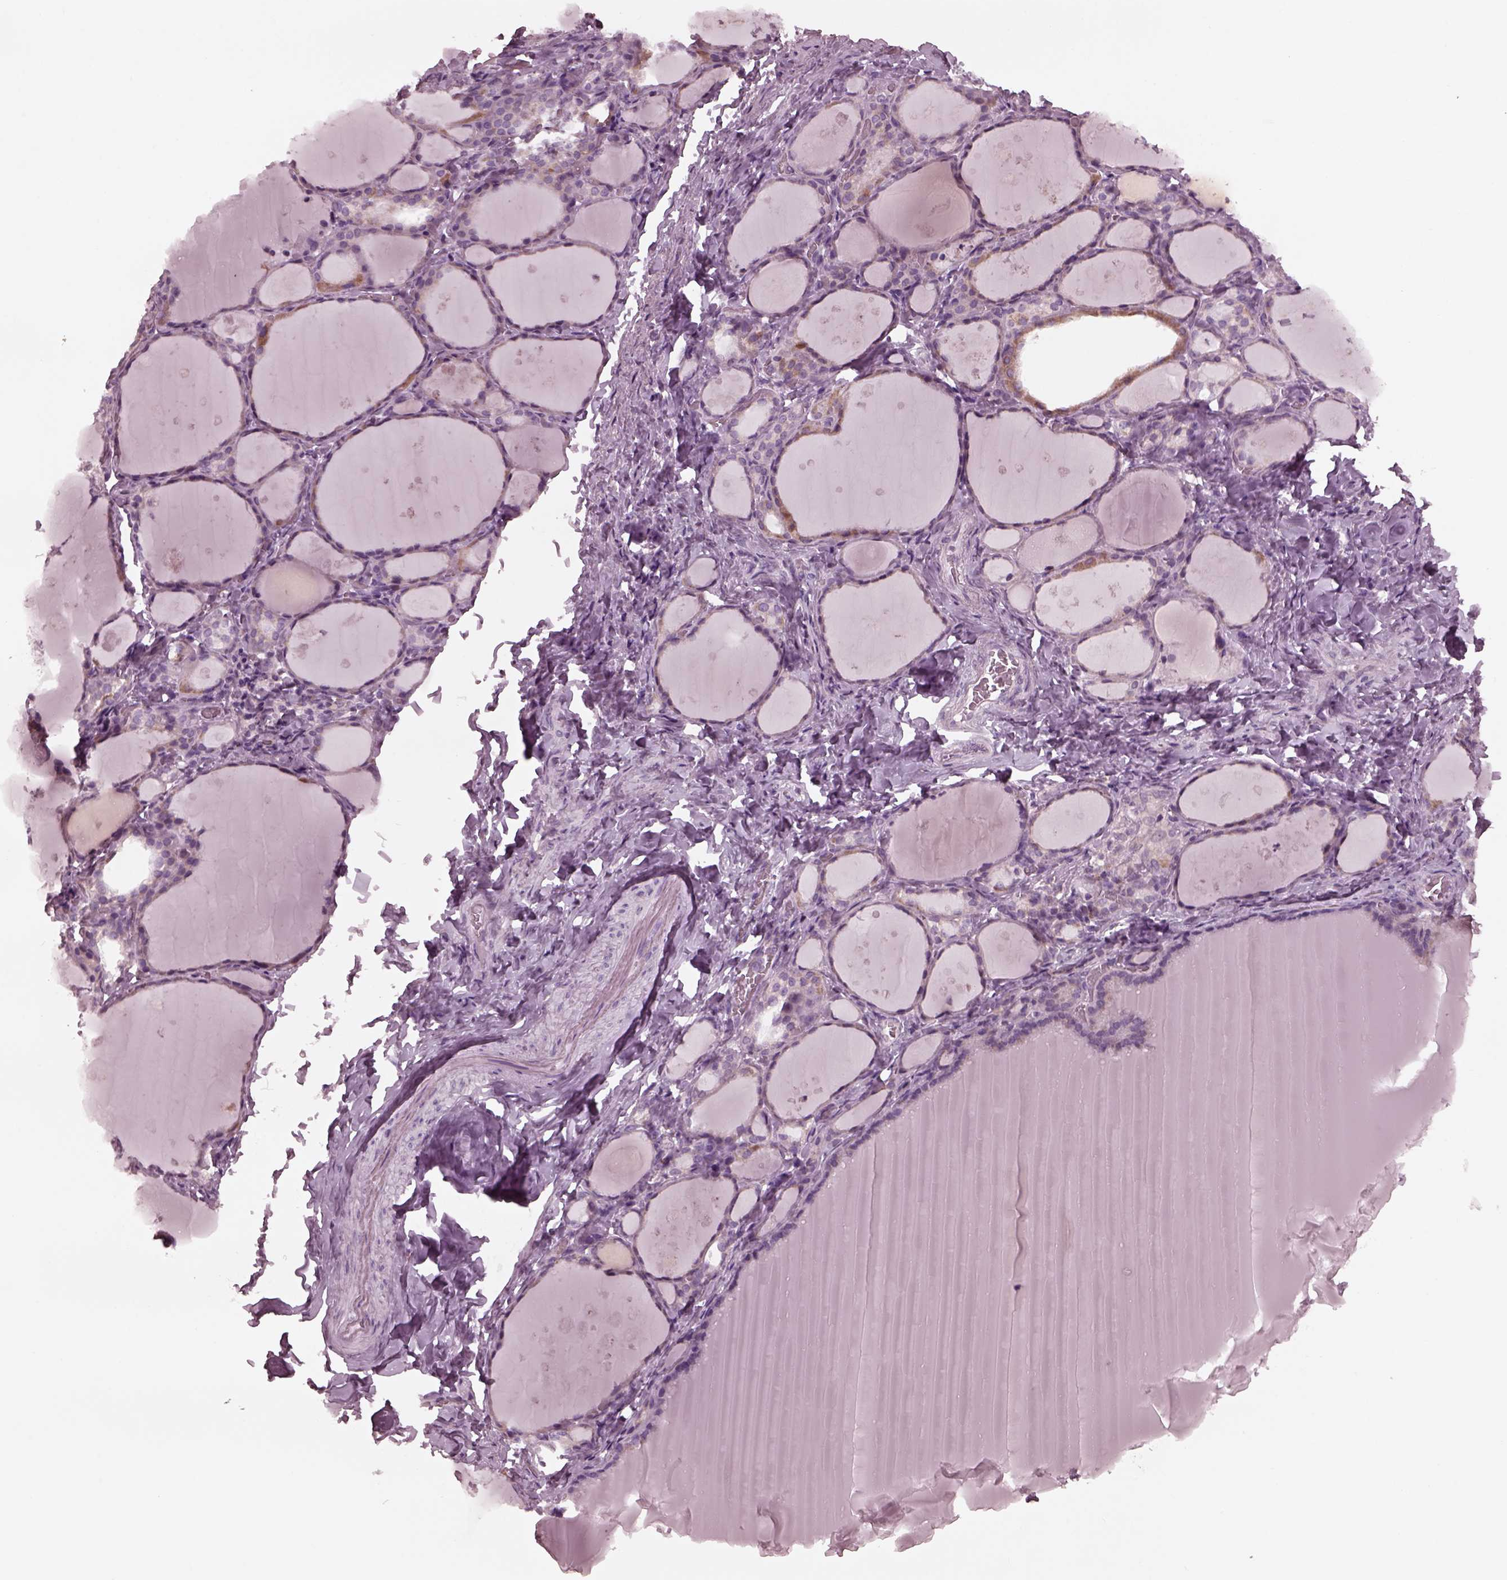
{"staining": {"intensity": "weak", "quantity": "<25%", "location": "cytoplasmic/membranous"}, "tissue": "thyroid gland", "cell_type": "Glandular cells", "image_type": "normal", "snomed": [{"axis": "morphology", "description": "Normal tissue, NOS"}, {"axis": "topography", "description": "Thyroid gland"}], "caption": "Immunohistochemistry (IHC) histopathology image of benign thyroid gland stained for a protein (brown), which demonstrates no positivity in glandular cells.", "gene": "CELSR3", "patient": {"sex": "male", "age": 68}}